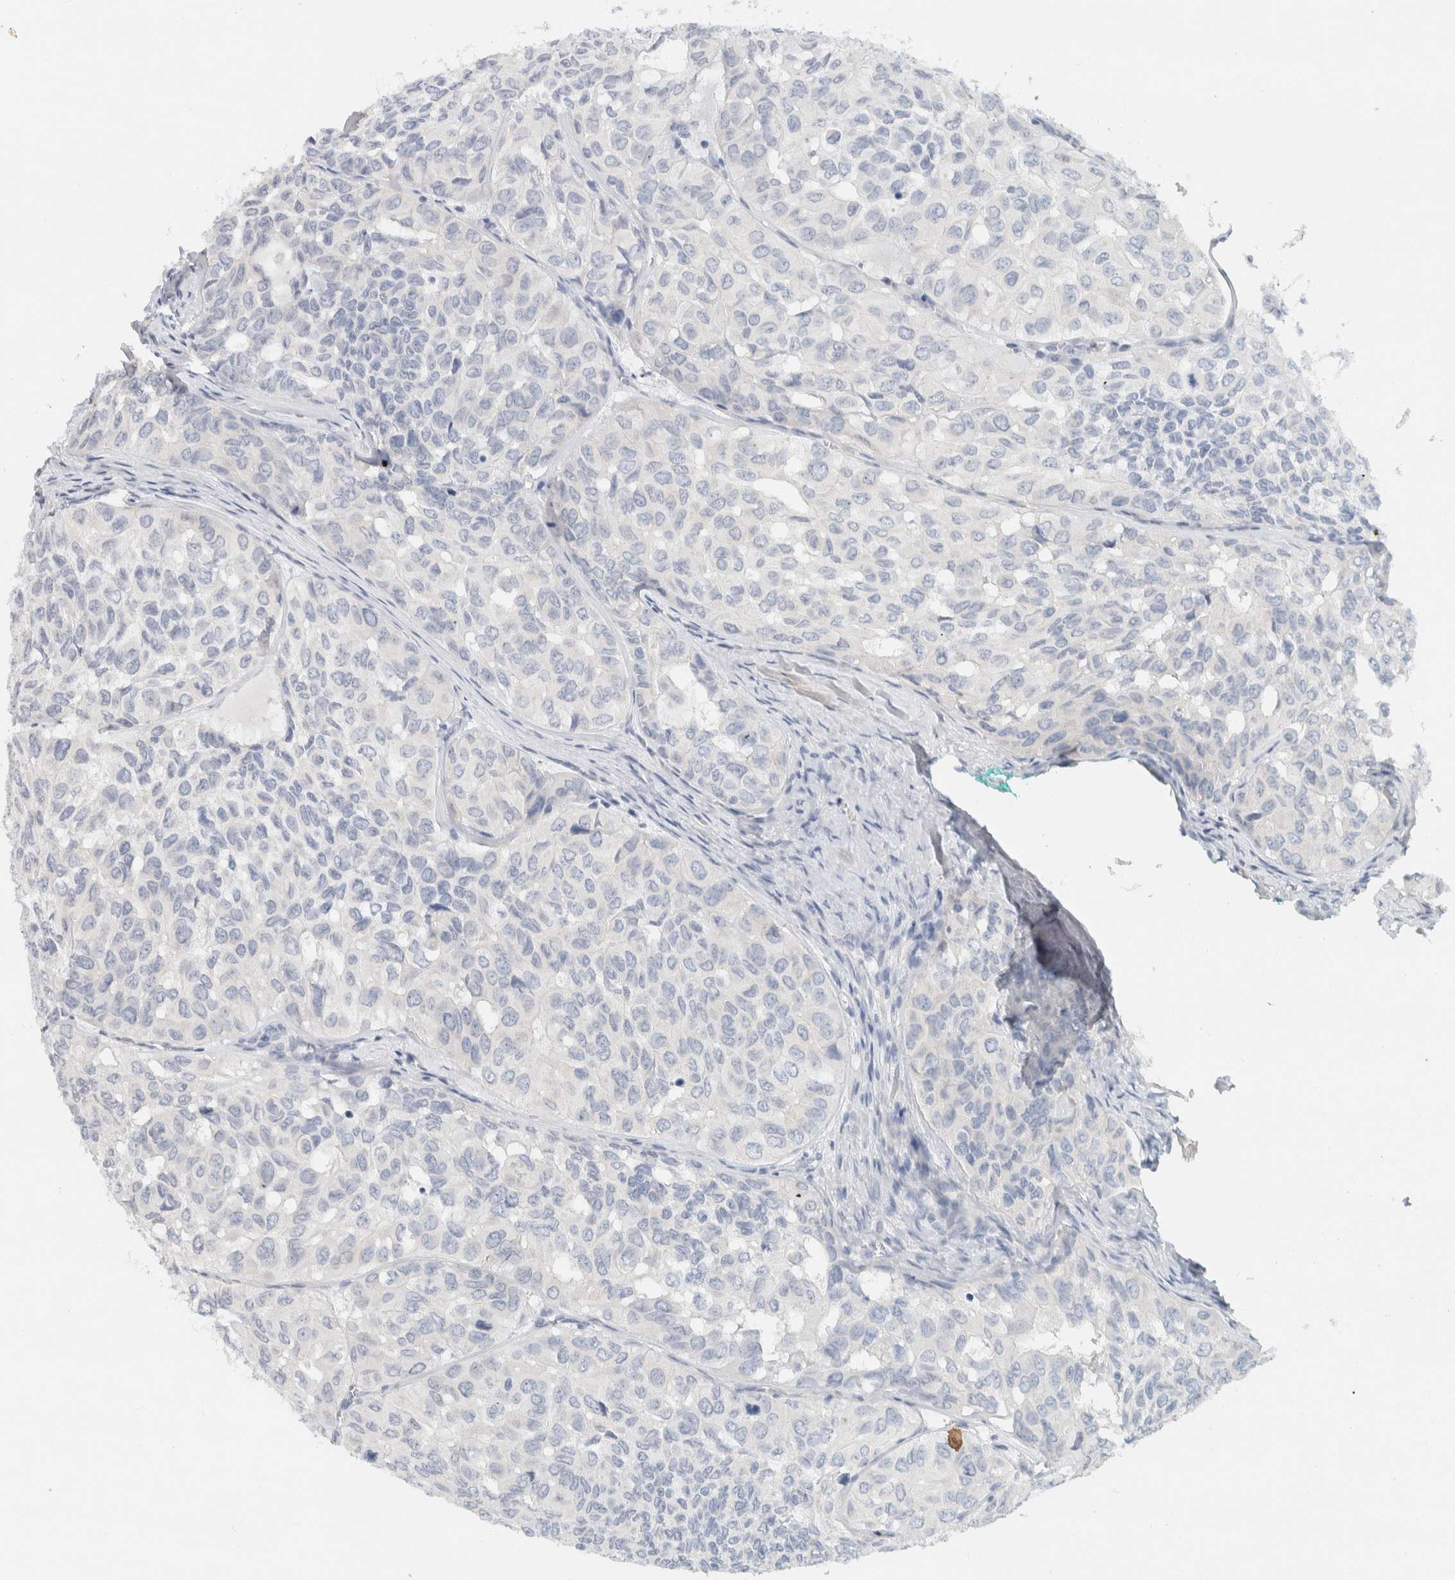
{"staining": {"intensity": "negative", "quantity": "none", "location": "none"}, "tissue": "head and neck cancer", "cell_type": "Tumor cells", "image_type": "cancer", "snomed": [{"axis": "morphology", "description": "Adenocarcinoma, NOS"}, {"axis": "topography", "description": "Salivary gland, NOS"}, {"axis": "topography", "description": "Head-Neck"}], "caption": "Immunohistochemistry (IHC) histopathology image of neoplastic tissue: adenocarcinoma (head and neck) stained with DAB displays no significant protein expression in tumor cells. (DAB (3,3'-diaminobenzidine) immunohistochemistry visualized using brightfield microscopy, high magnification).", "gene": "ALOX12B", "patient": {"sex": "female", "age": 76}}